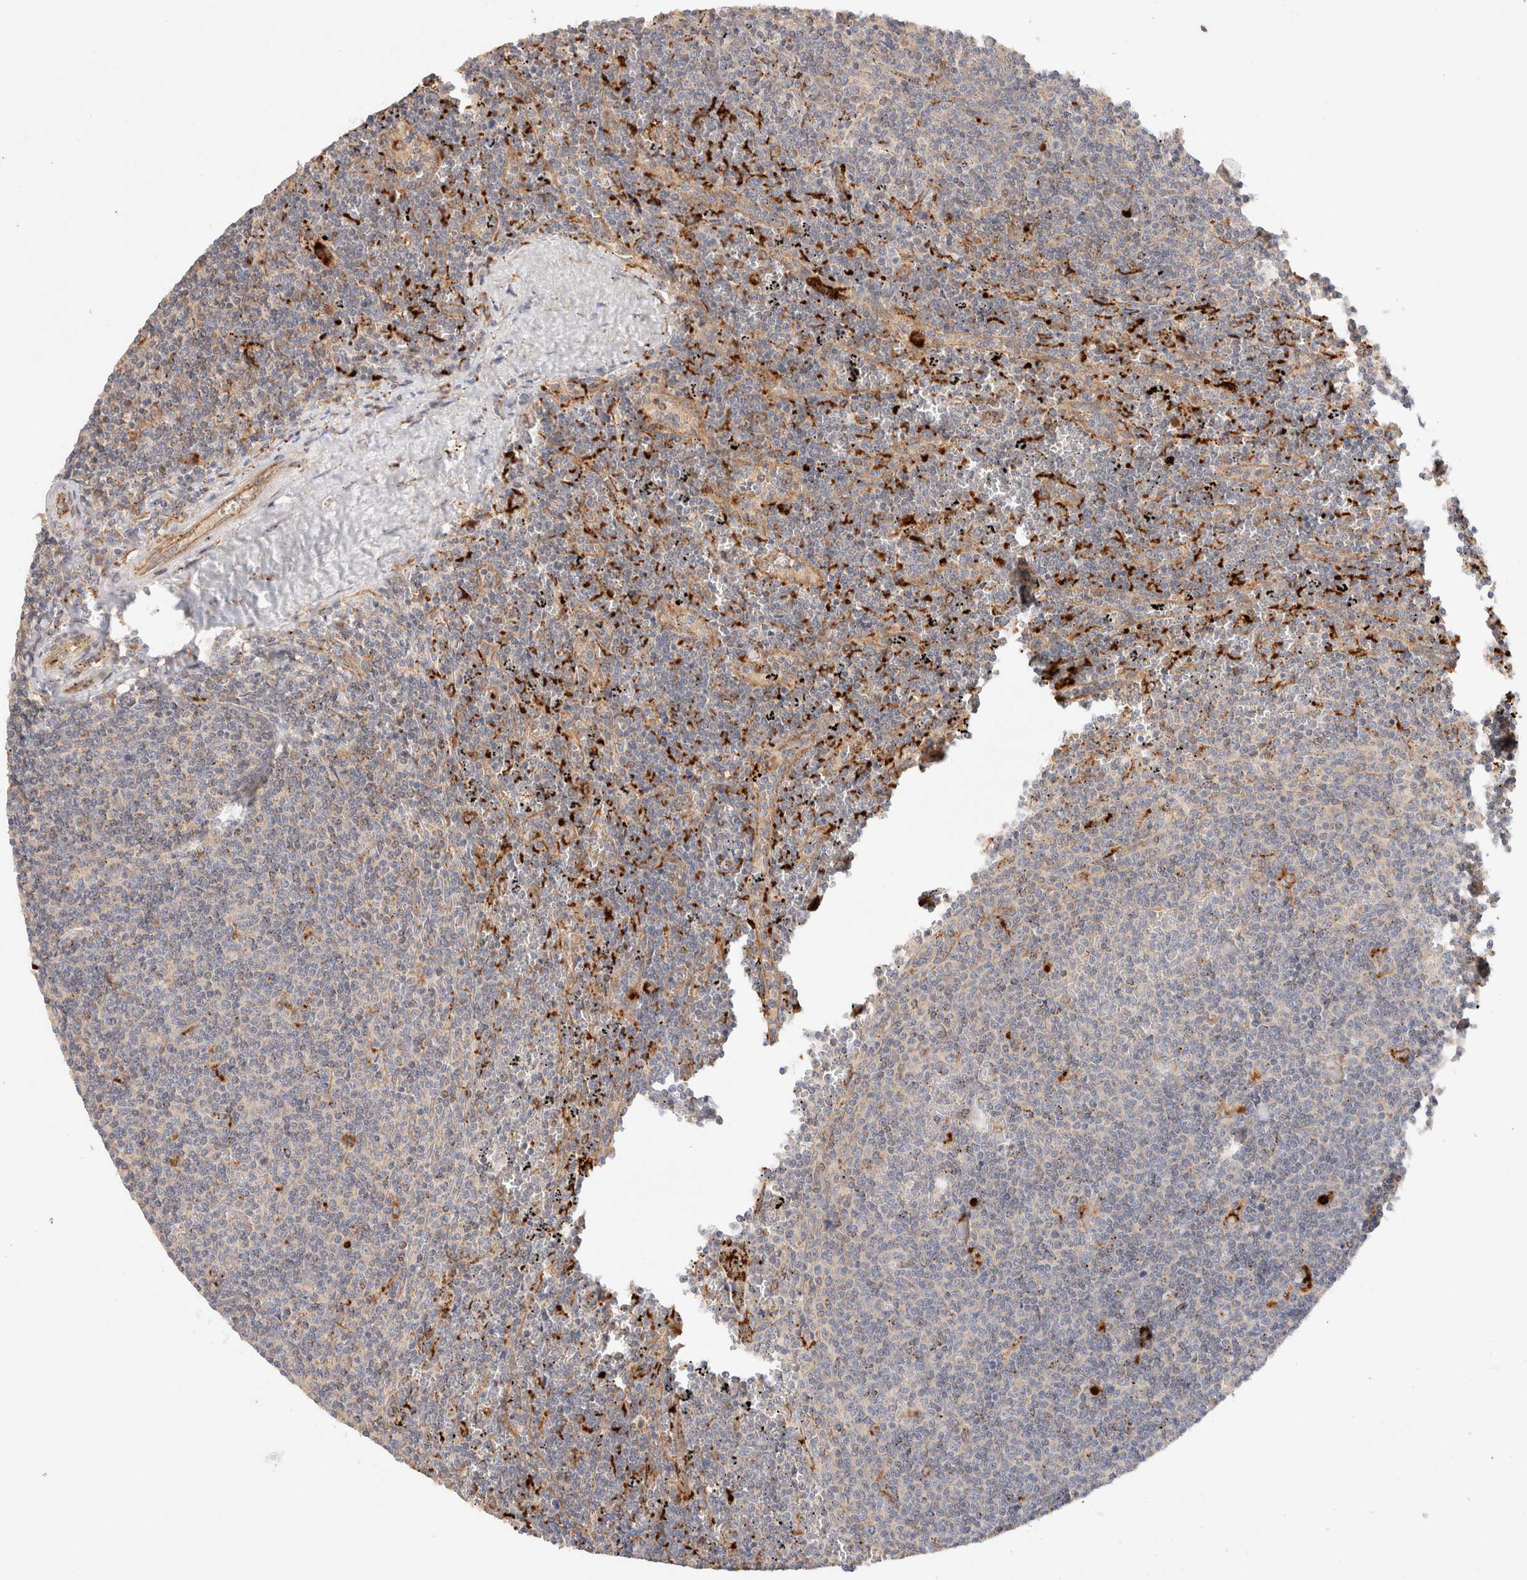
{"staining": {"intensity": "weak", "quantity": "<25%", "location": "cytoplasmic/membranous"}, "tissue": "lymphoma", "cell_type": "Tumor cells", "image_type": "cancer", "snomed": [{"axis": "morphology", "description": "Malignant lymphoma, non-Hodgkin's type, Low grade"}, {"axis": "topography", "description": "Spleen"}], "caption": "IHC of malignant lymphoma, non-Hodgkin's type (low-grade) reveals no expression in tumor cells.", "gene": "RABEPK", "patient": {"sex": "female", "age": 50}}